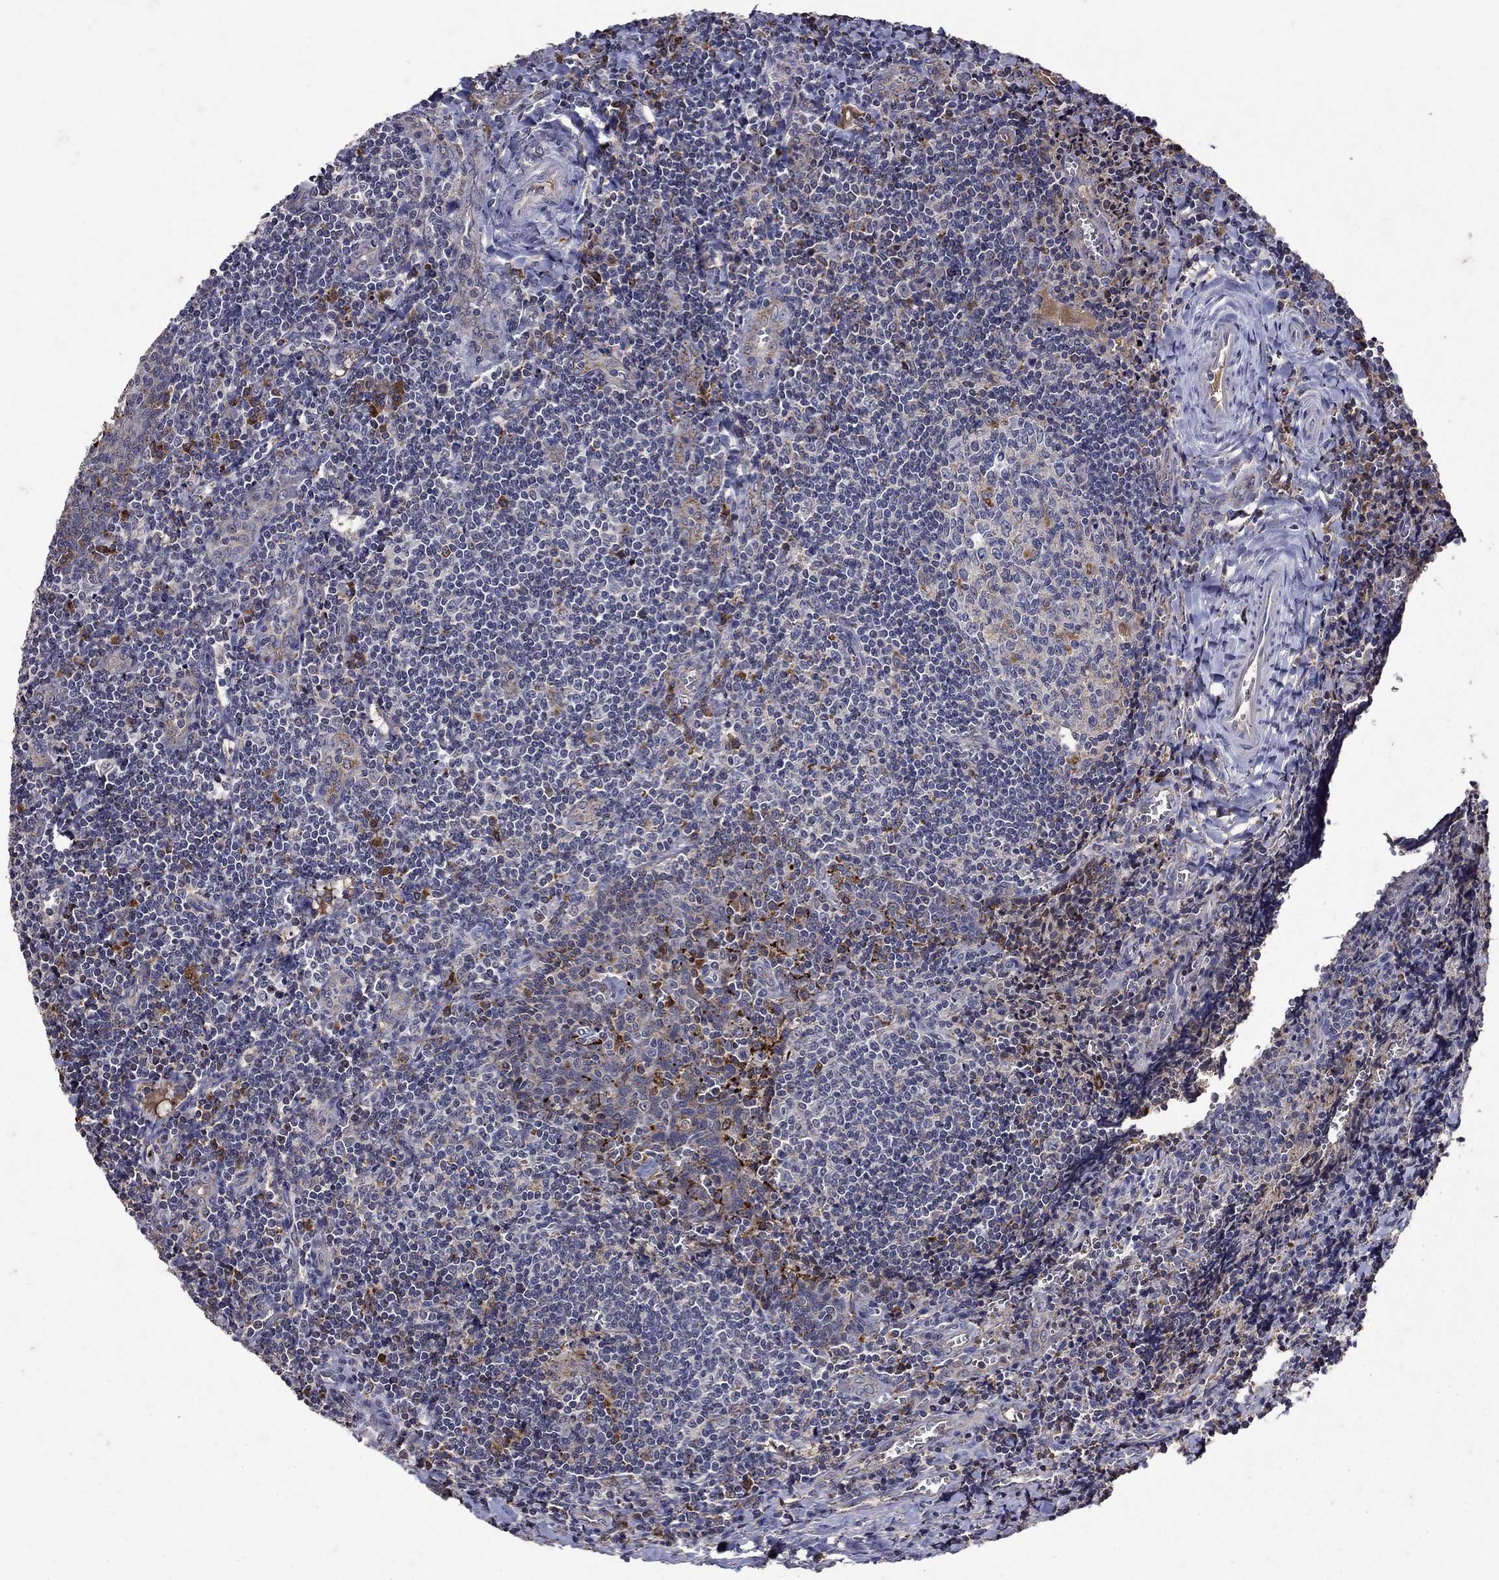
{"staining": {"intensity": "moderate", "quantity": "<25%", "location": "cytoplasmic/membranous"}, "tissue": "tonsil", "cell_type": "Germinal center cells", "image_type": "normal", "snomed": [{"axis": "morphology", "description": "Normal tissue, NOS"}, {"axis": "morphology", "description": "Inflammation, NOS"}, {"axis": "topography", "description": "Tonsil"}], "caption": "Immunohistochemical staining of normal tonsil displays <25% levels of moderate cytoplasmic/membranous protein staining in approximately <25% of germinal center cells. The protein is shown in brown color, while the nuclei are stained blue.", "gene": "NPC2", "patient": {"sex": "female", "age": 31}}